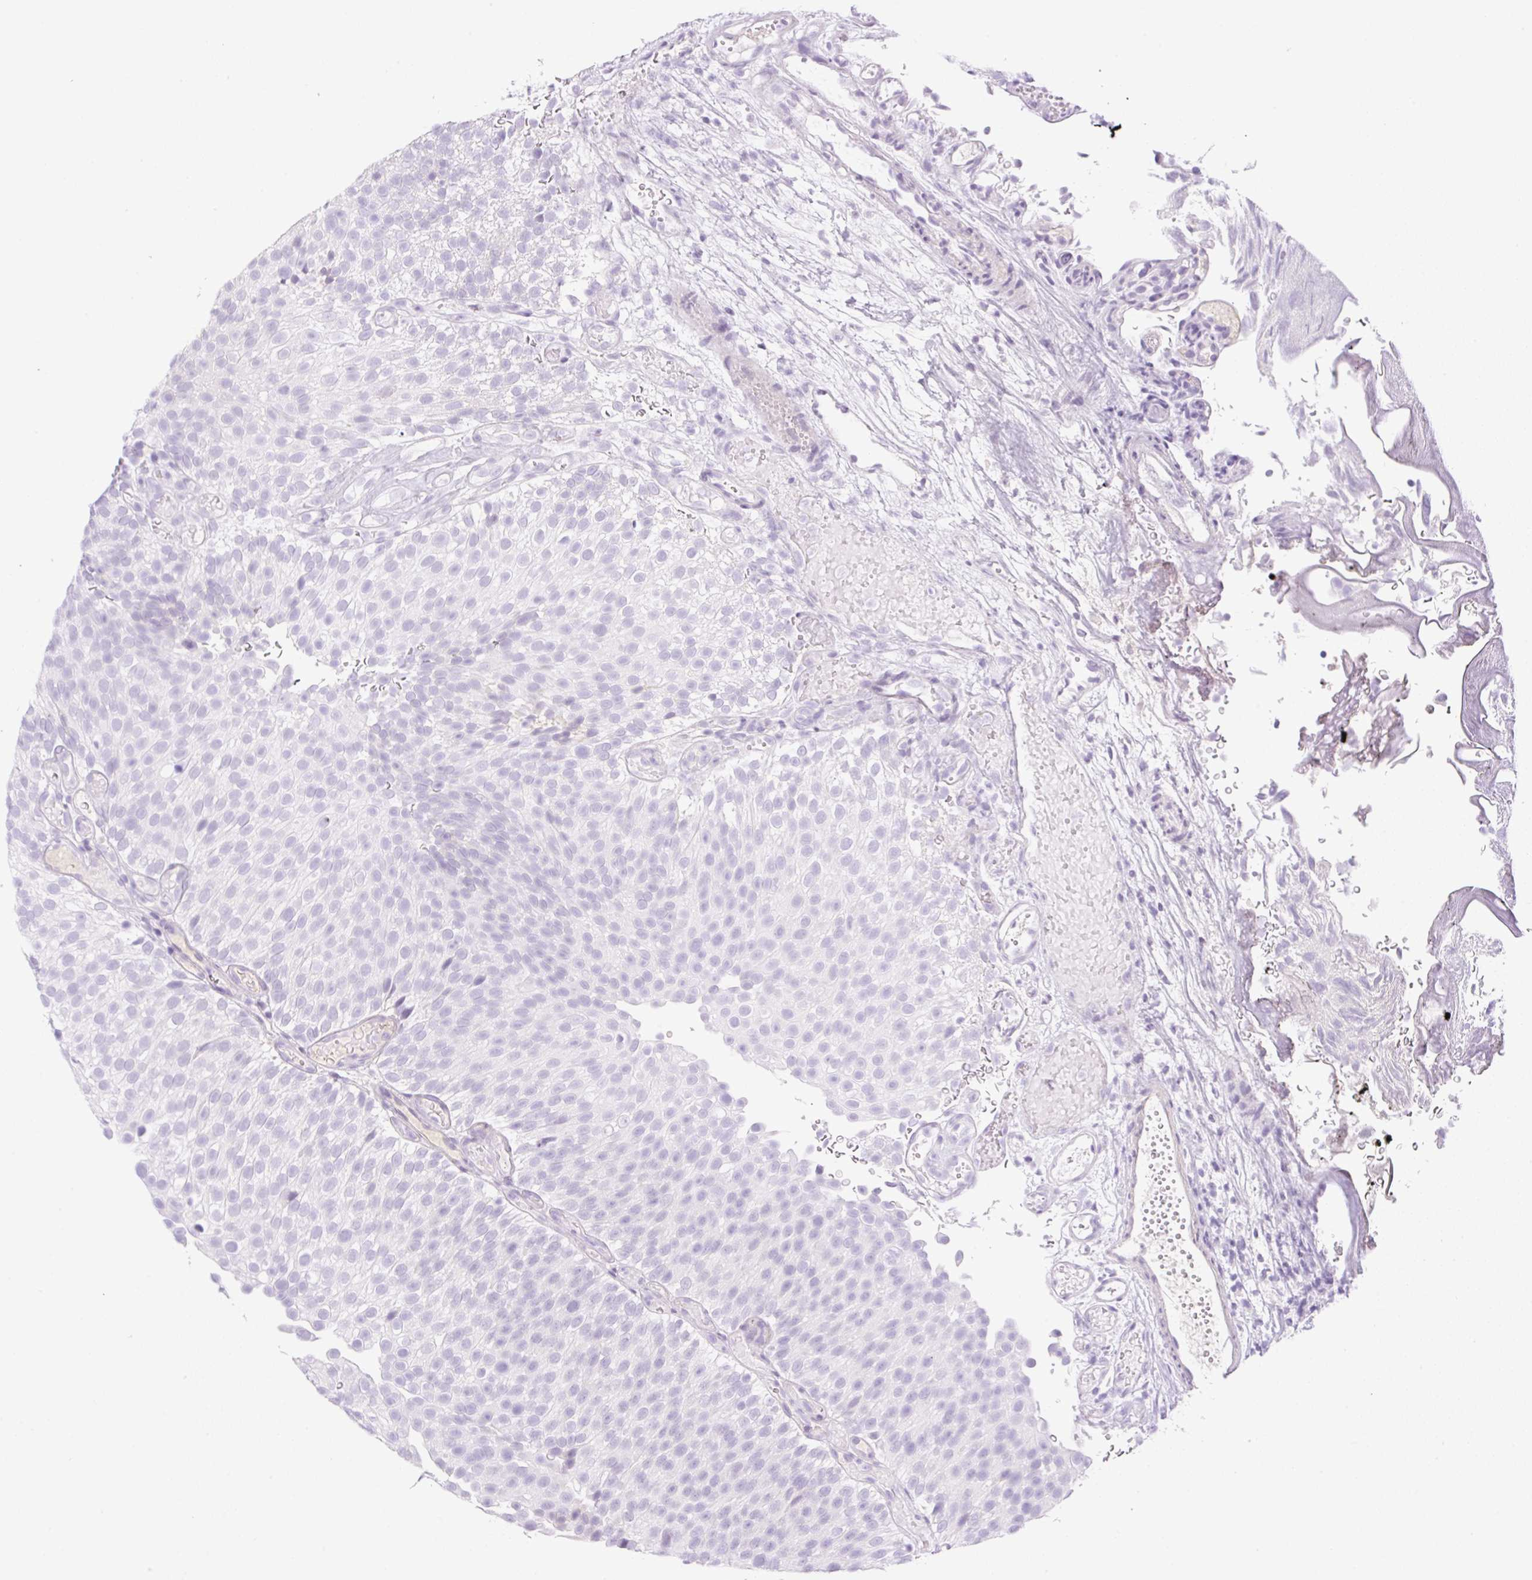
{"staining": {"intensity": "negative", "quantity": "none", "location": "none"}, "tissue": "urothelial cancer", "cell_type": "Tumor cells", "image_type": "cancer", "snomed": [{"axis": "morphology", "description": "Urothelial carcinoma, Low grade"}, {"axis": "topography", "description": "Urinary bladder"}], "caption": "Immunohistochemical staining of human urothelial carcinoma (low-grade) reveals no significant staining in tumor cells.", "gene": "PALM3", "patient": {"sex": "male", "age": 78}}